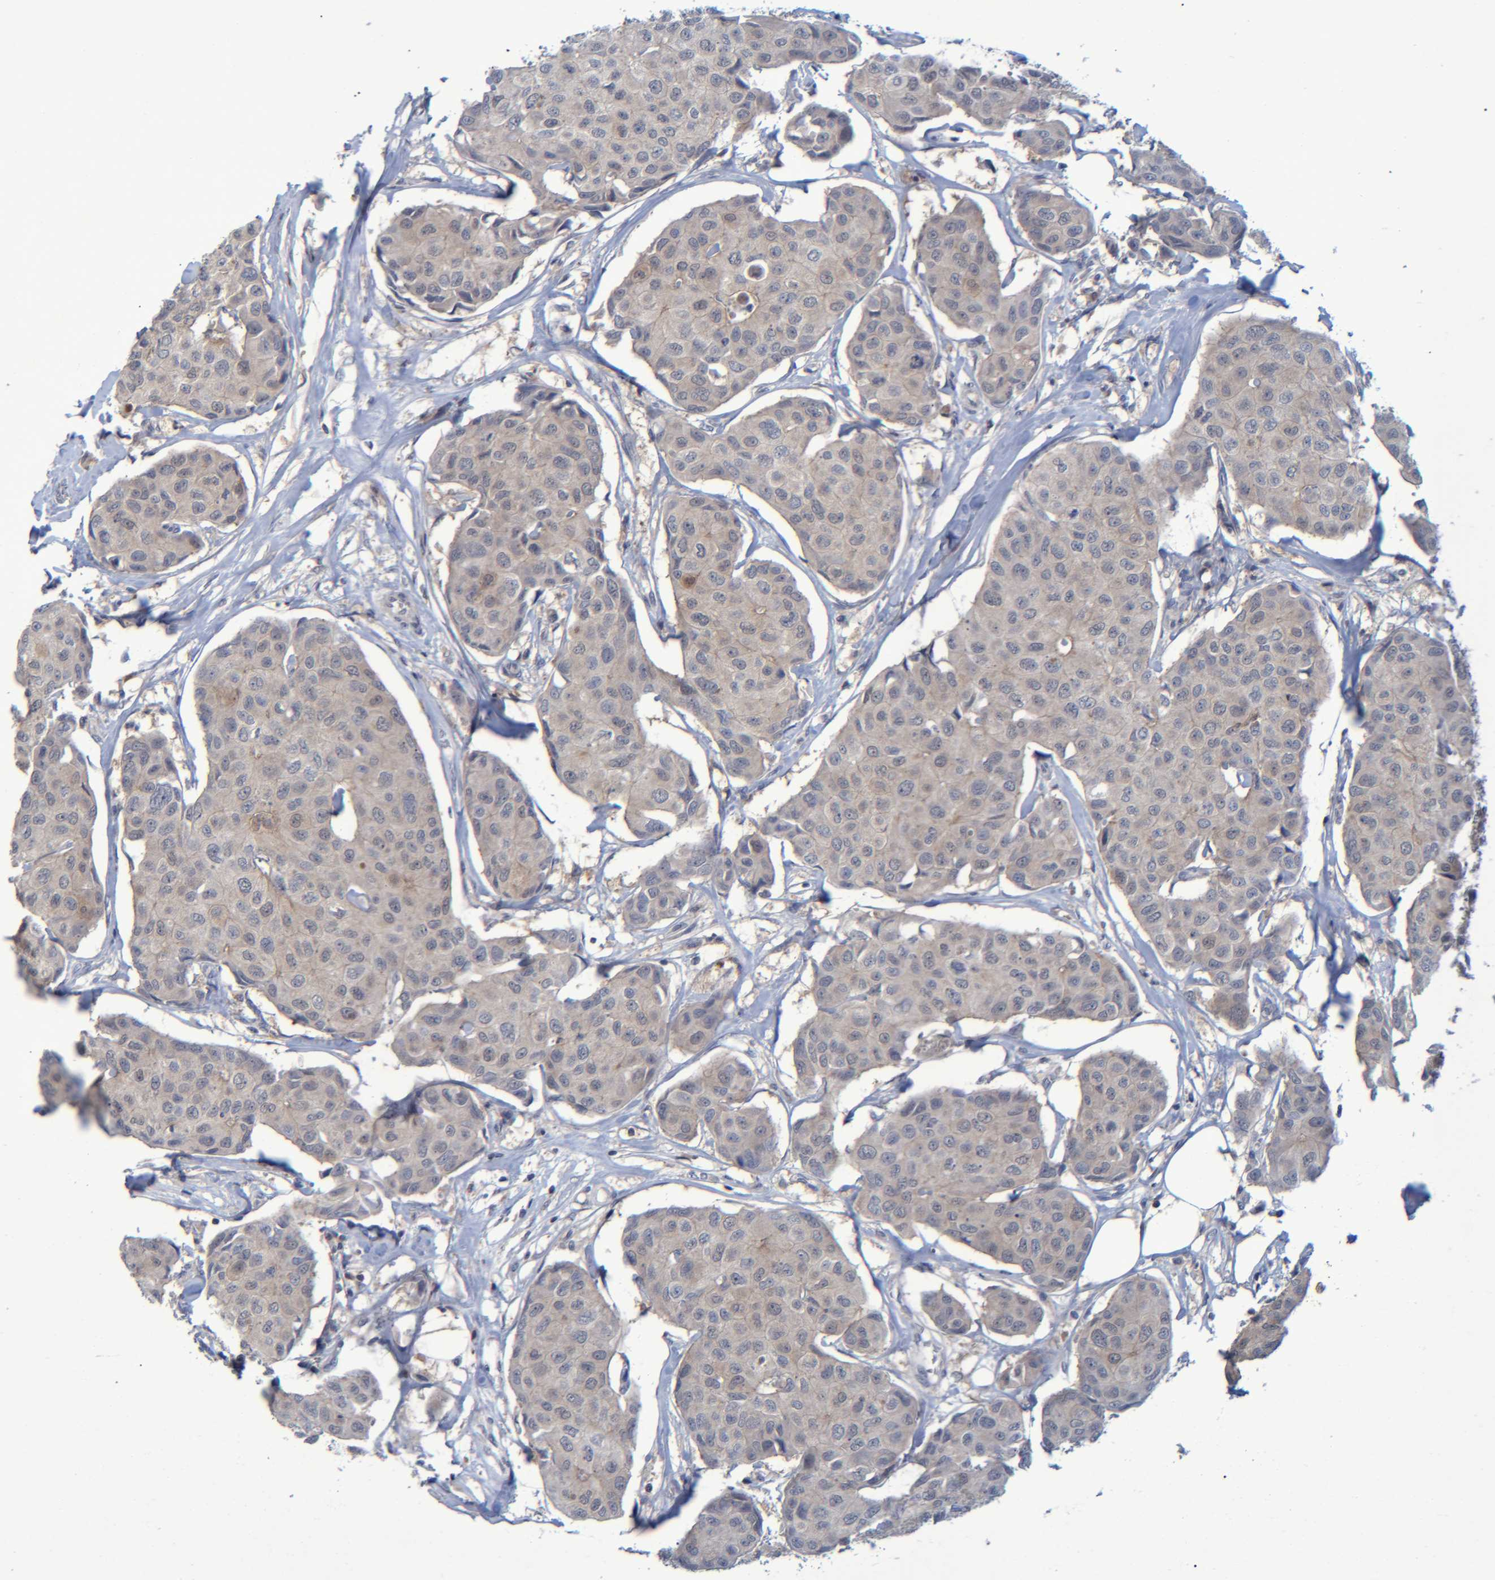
{"staining": {"intensity": "negative", "quantity": "none", "location": "none"}, "tissue": "breast cancer", "cell_type": "Tumor cells", "image_type": "cancer", "snomed": [{"axis": "morphology", "description": "Duct carcinoma"}, {"axis": "topography", "description": "Breast"}], "caption": "Tumor cells are negative for protein expression in human breast infiltrating ductal carcinoma.", "gene": "PCYT2", "patient": {"sex": "female", "age": 80}}